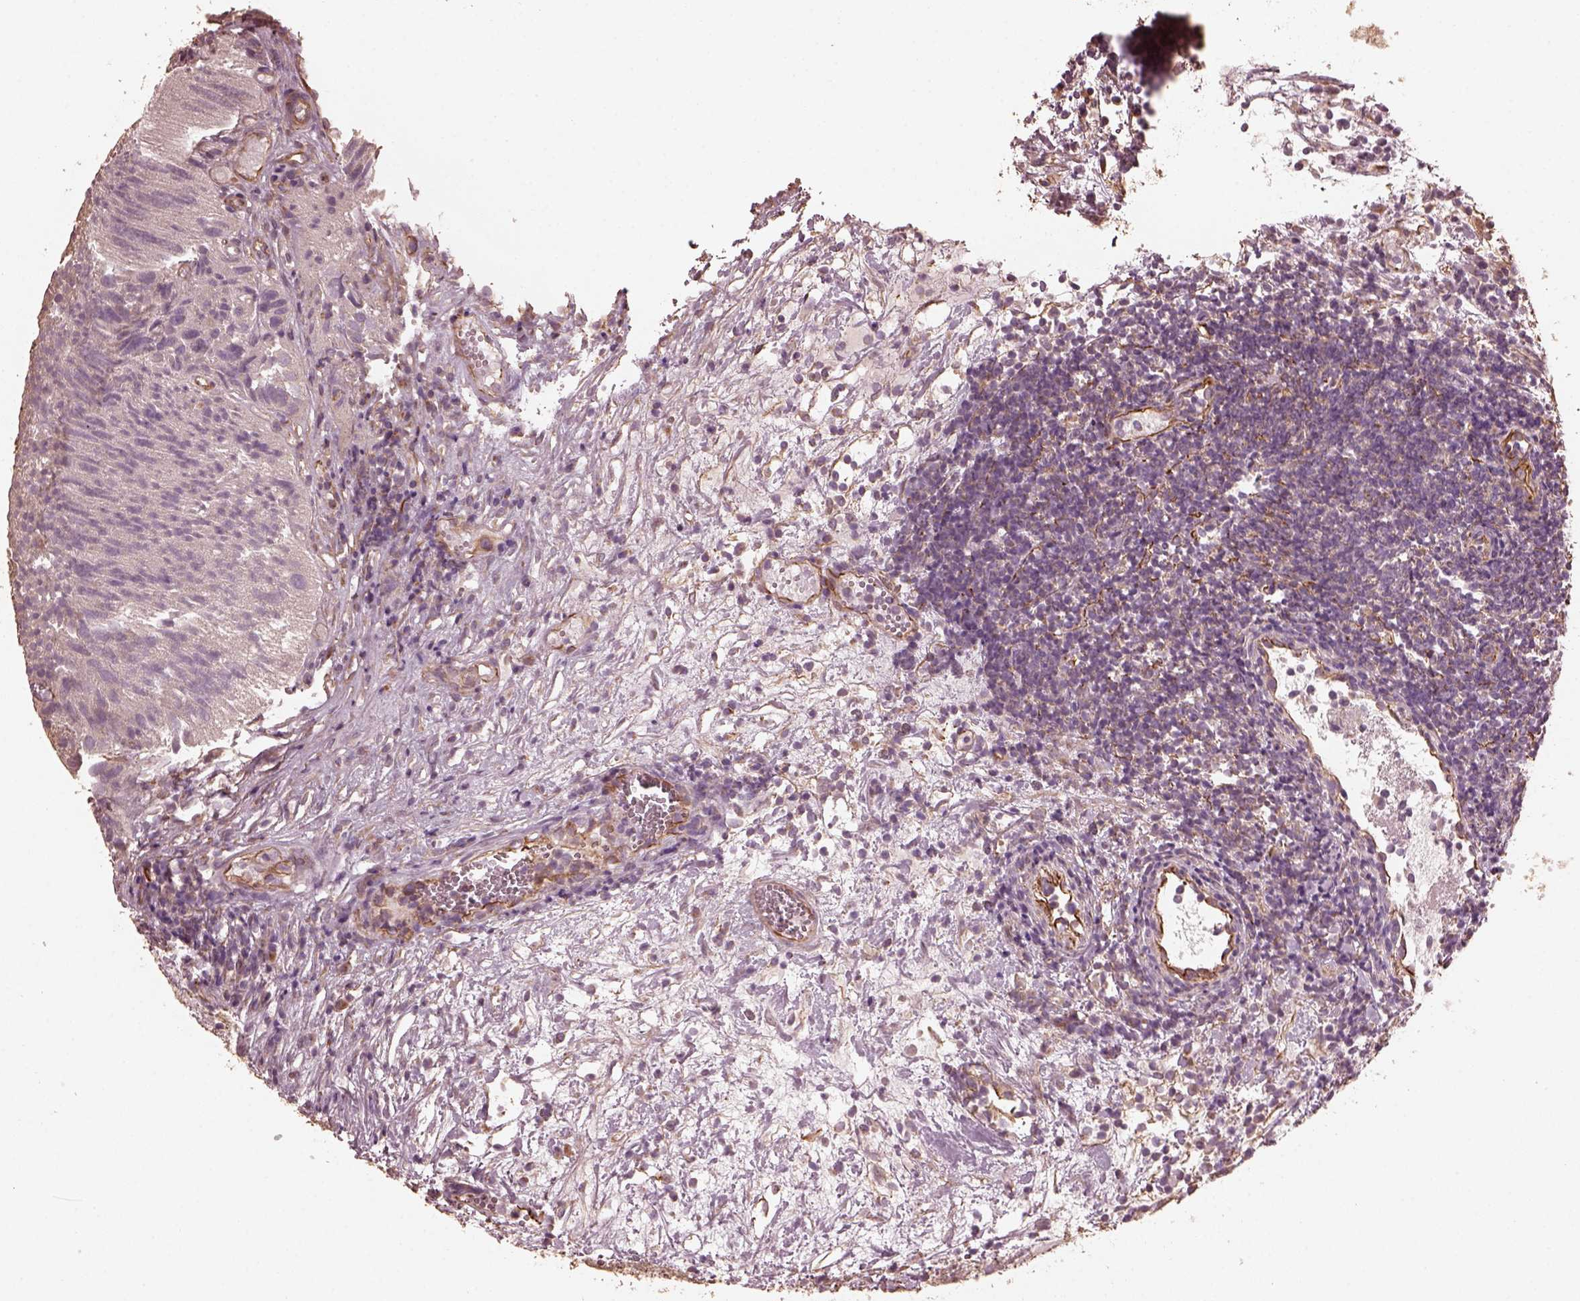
{"staining": {"intensity": "negative", "quantity": "none", "location": "none"}, "tissue": "urothelial cancer", "cell_type": "Tumor cells", "image_type": "cancer", "snomed": [{"axis": "morphology", "description": "Urothelial carcinoma, Low grade"}, {"axis": "topography", "description": "Urinary bladder"}], "caption": "Tumor cells are negative for brown protein staining in low-grade urothelial carcinoma.", "gene": "GTPBP1", "patient": {"sex": "female", "age": 69}}